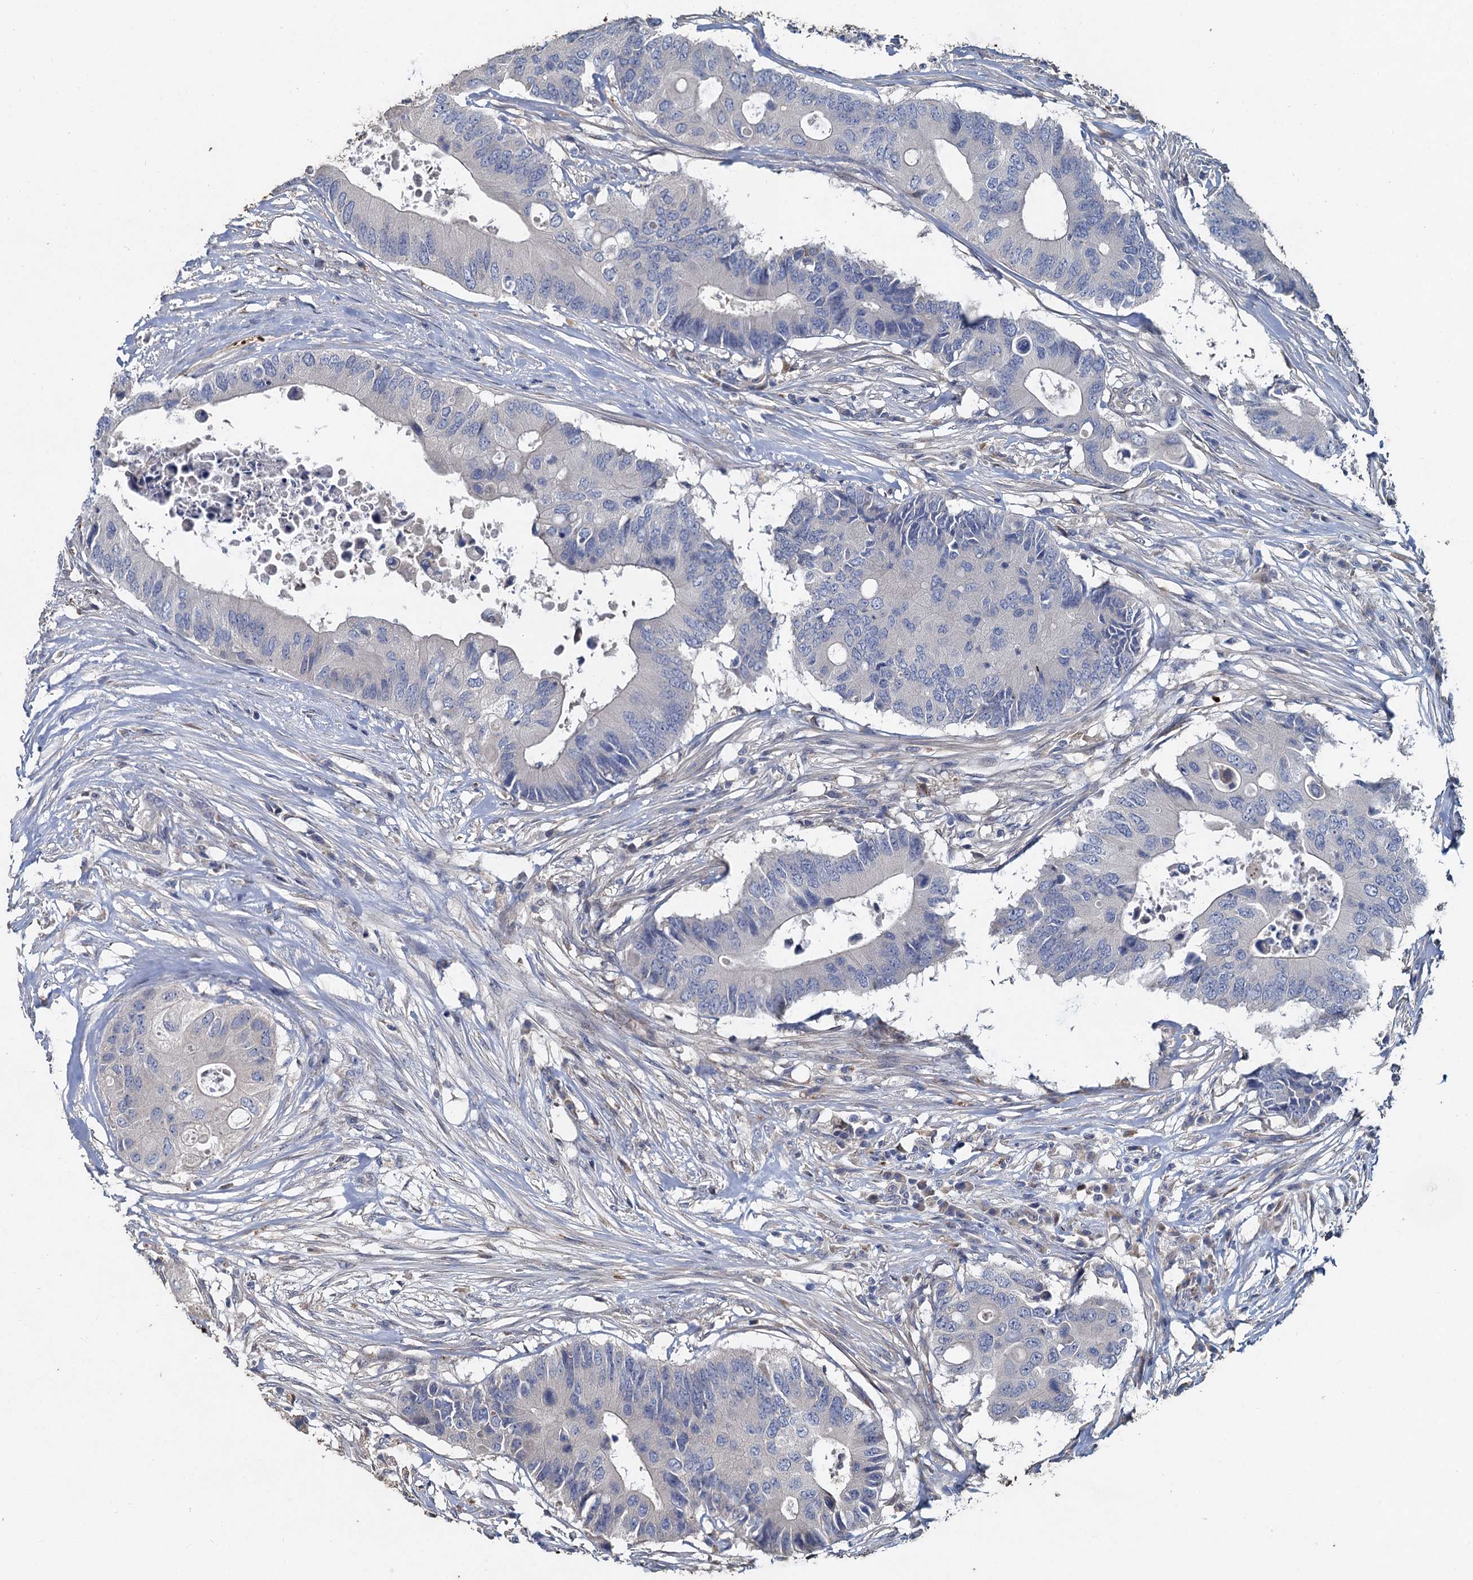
{"staining": {"intensity": "negative", "quantity": "none", "location": "none"}, "tissue": "colorectal cancer", "cell_type": "Tumor cells", "image_type": "cancer", "snomed": [{"axis": "morphology", "description": "Adenocarcinoma, NOS"}, {"axis": "topography", "description": "Colon"}], "caption": "Immunohistochemistry (IHC) image of neoplastic tissue: colorectal cancer stained with DAB displays no significant protein positivity in tumor cells.", "gene": "TCTN2", "patient": {"sex": "male", "age": 71}}